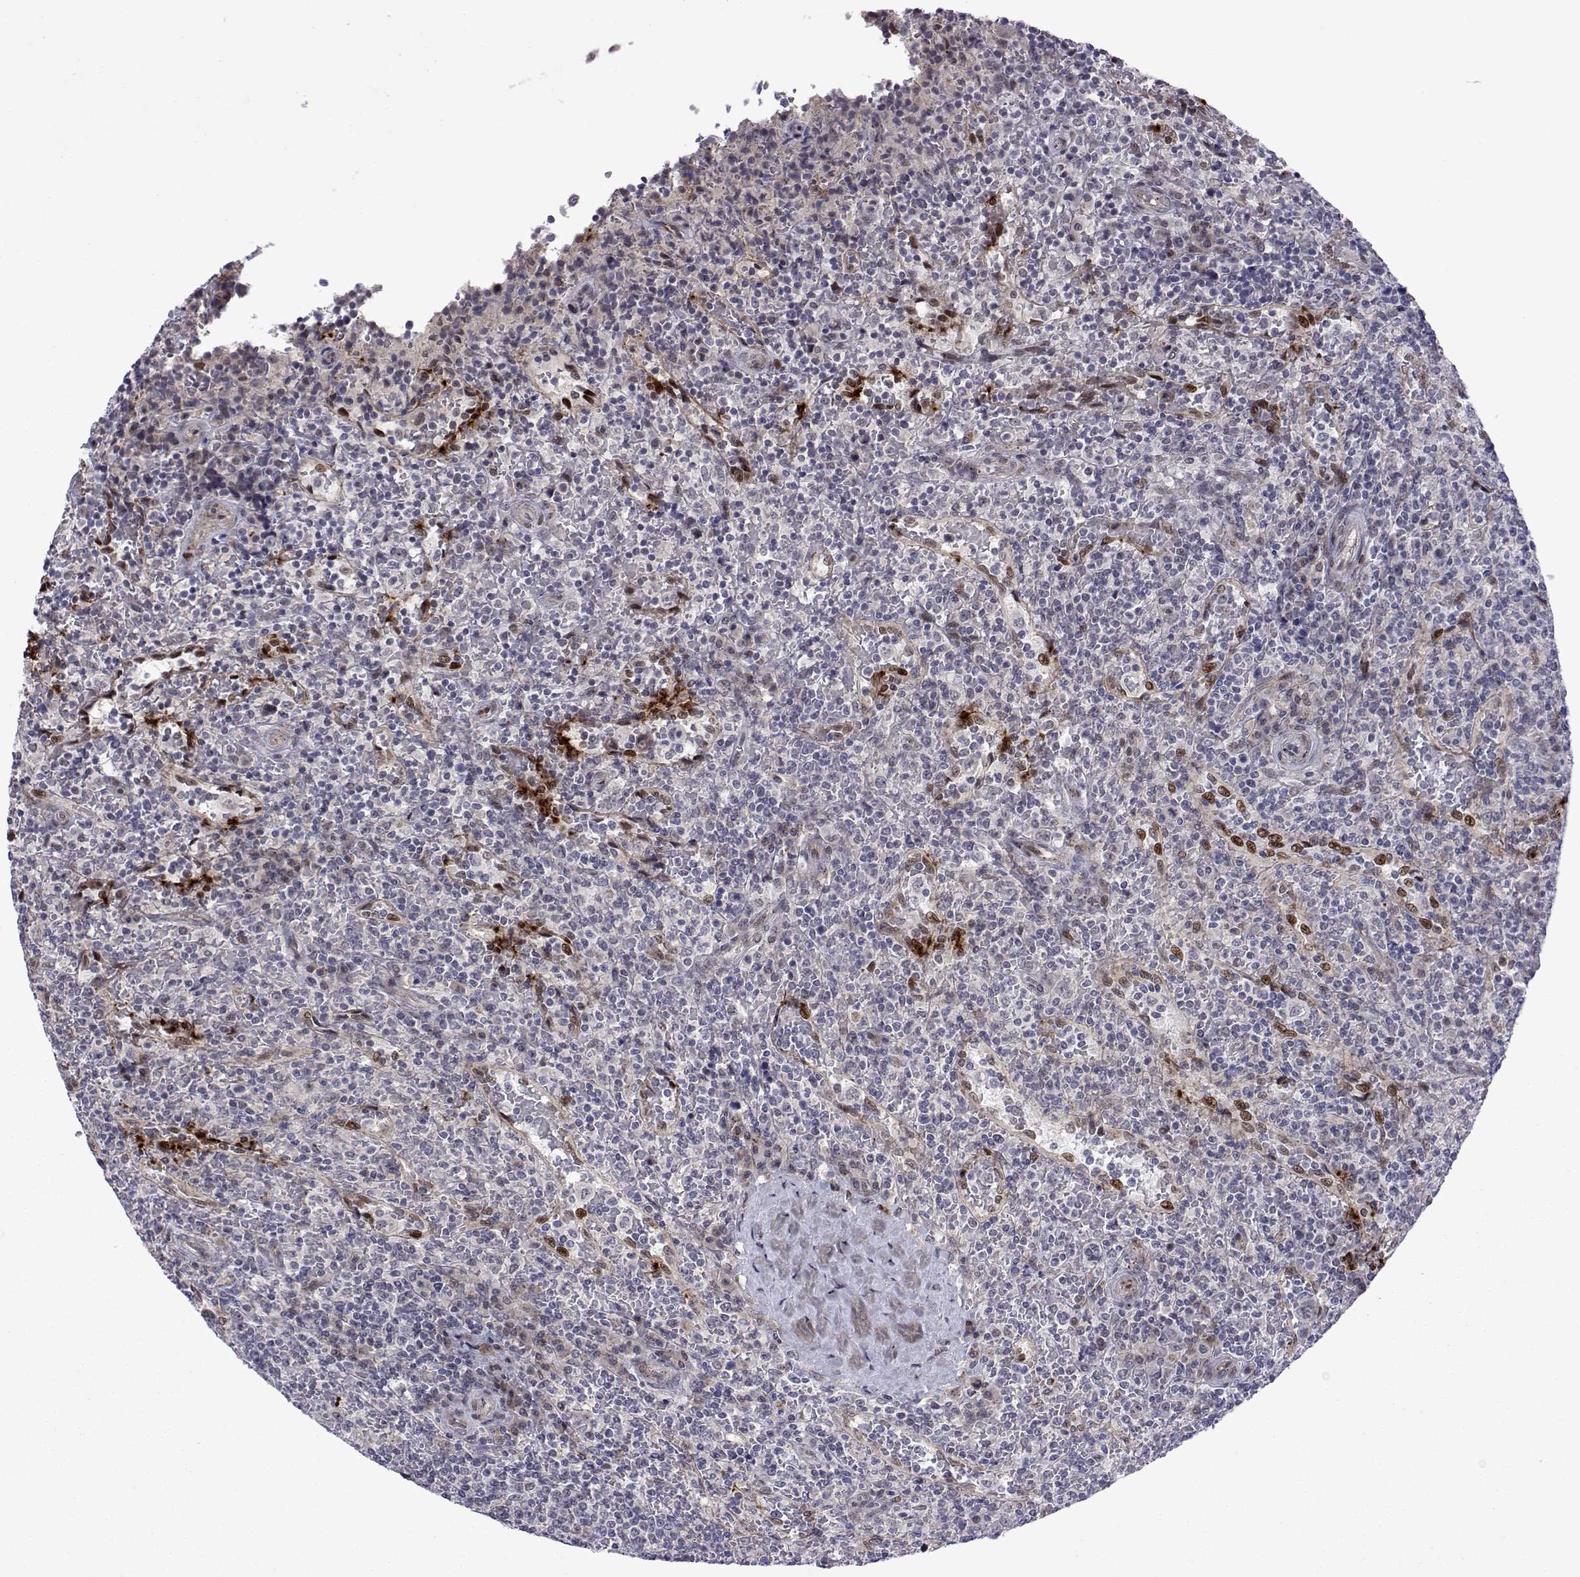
{"staining": {"intensity": "negative", "quantity": "none", "location": "none"}, "tissue": "lymphoma", "cell_type": "Tumor cells", "image_type": "cancer", "snomed": [{"axis": "morphology", "description": "Malignant lymphoma, non-Hodgkin's type, Low grade"}, {"axis": "topography", "description": "Spleen"}], "caption": "An immunohistochemistry histopathology image of malignant lymphoma, non-Hodgkin's type (low-grade) is shown. There is no staining in tumor cells of malignant lymphoma, non-Hodgkin's type (low-grade). (DAB immunohistochemistry (IHC) visualized using brightfield microscopy, high magnification).", "gene": "EFCAB3", "patient": {"sex": "male", "age": 62}}